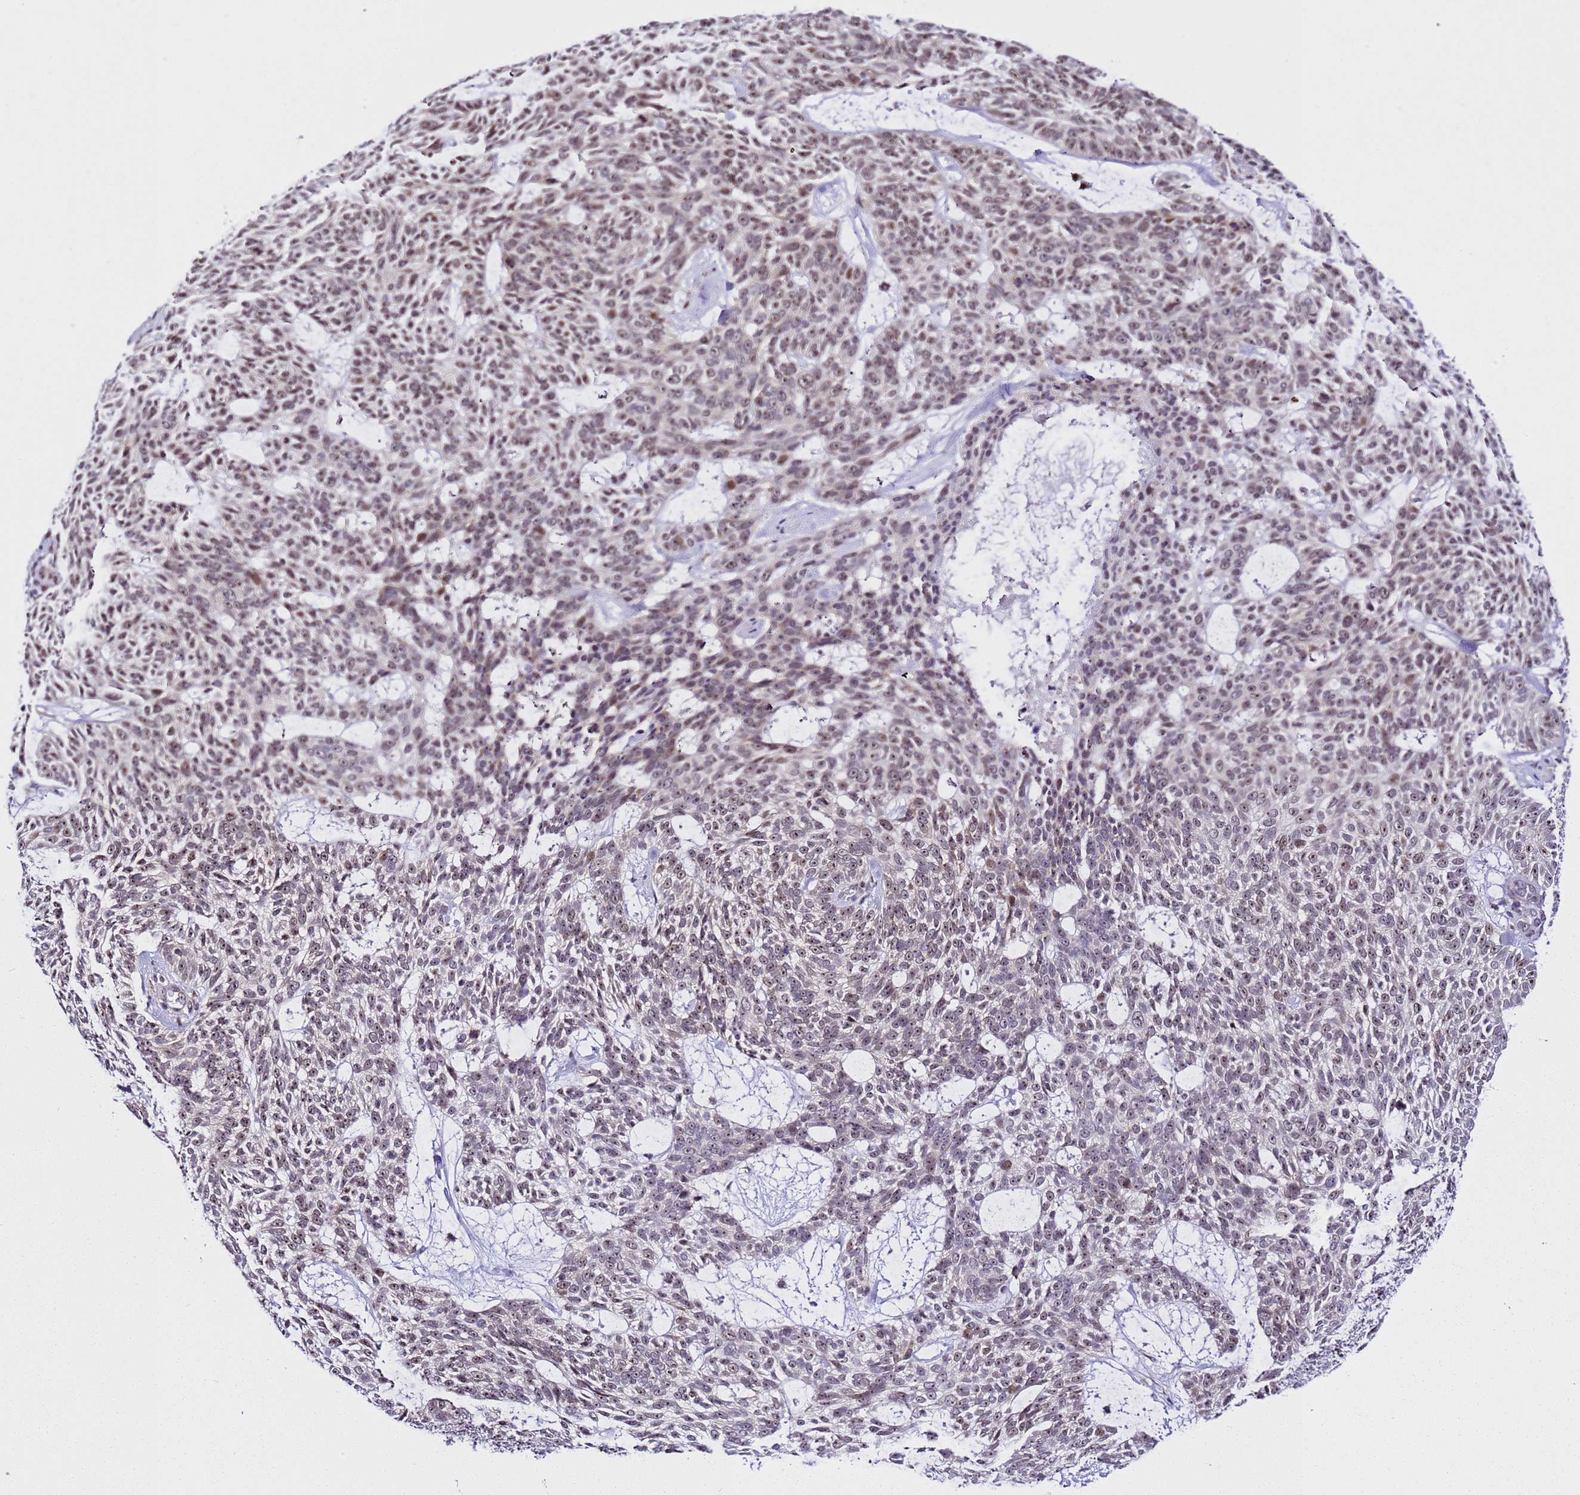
{"staining": {"intensity": "moderate", "quantity": "<25%", "location": "nuclear"}, "tissue": "skin cancer", "cell_type": "Tumor cells", "image_type": "cancer", "snomed": [{"axis": "morphology", "description": "Basal cell carcinoma"}, {"axis": "topography", "description": "Skin"}], "caption": "Immunohistochemistry (DAB (3,3'-diaminobenzidine)) staining of basal cell carcinoma (skin) shows moderate nuclear protein staining in about <25% of tumor cells.", "gene": "SLX4IP", "patient": {"sex": "male", "age": 75}}